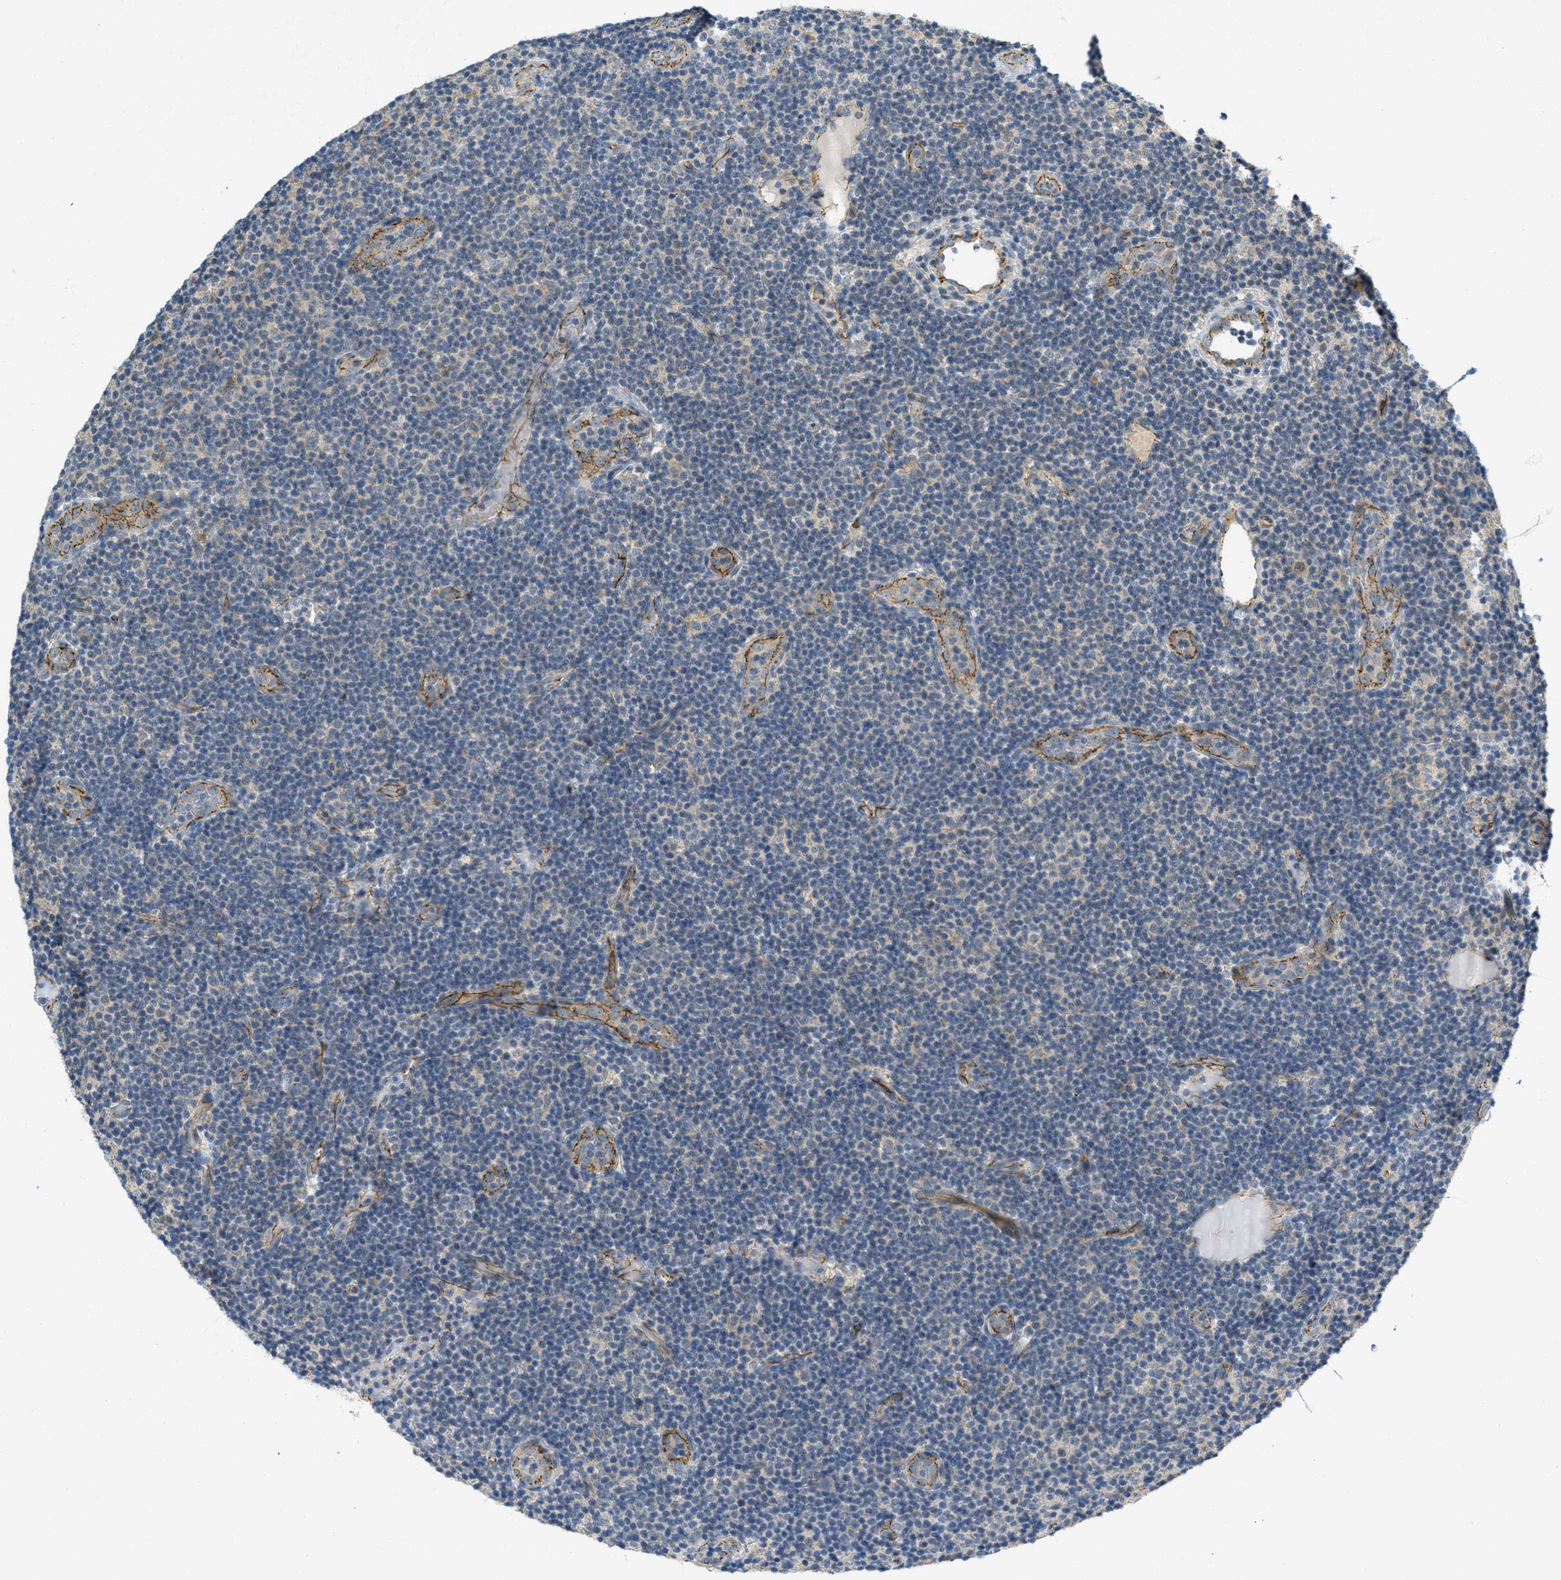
{"staining": {"intensity": "negative", "quantity": "none", "location": "none"}, "tissue": "lymphoma", "cell_type": "Tumor cells", "image_type": "cancer", "snomed": [{"axis": "morphology", "description": "Malignant lymphoma, non-Hodgkin's type, Low grade"}, {"axis": "topography", "description": "Lymph node"}], "caption": "The micrograph shows no significant expression in tumor cells of malignant lymphoma, non-Hodgkin's type (low-grade).", "gene": "JCAD", "patient": {"sex": "male", "age": 83}}